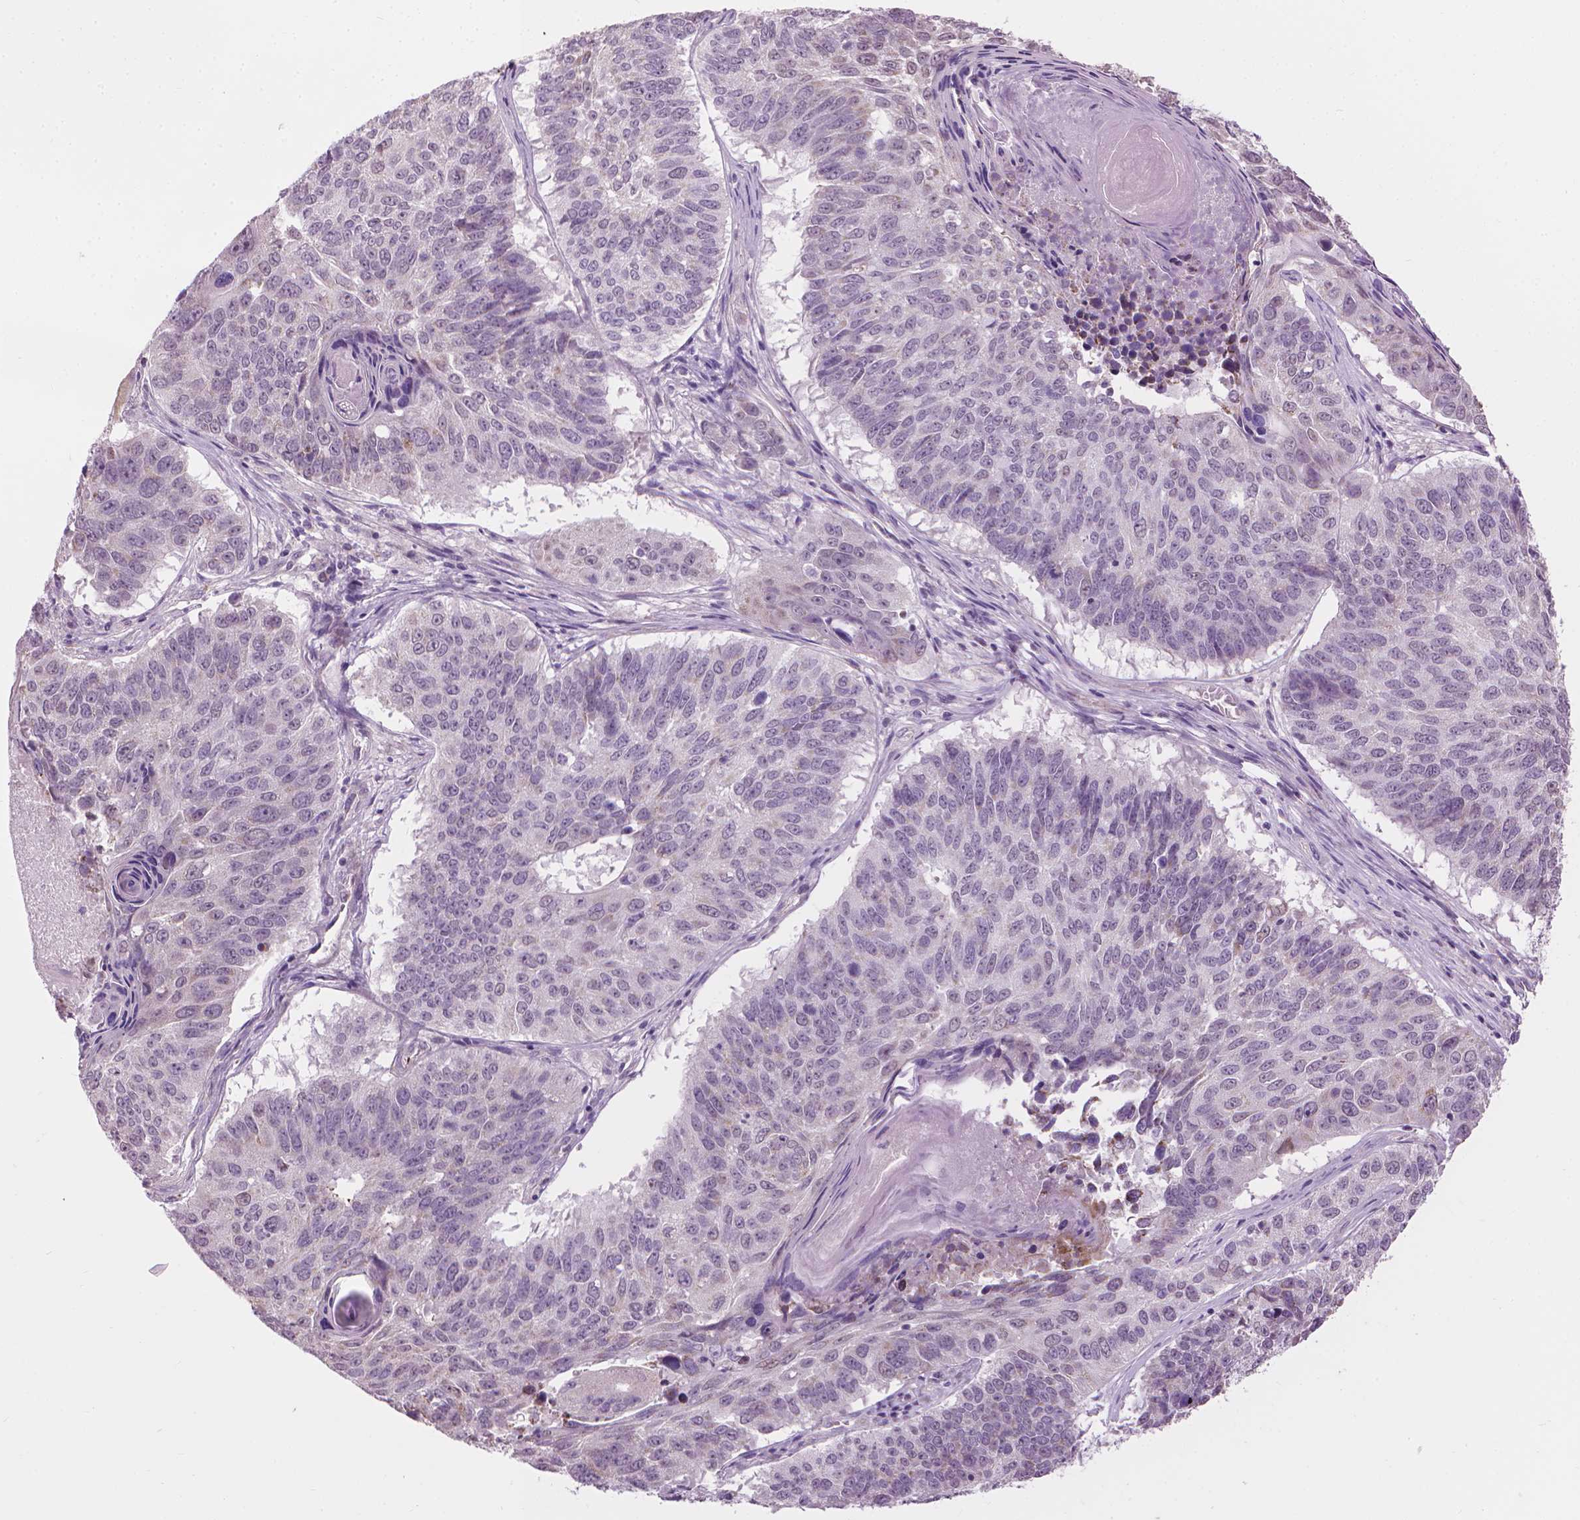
{"staining": {"intensity": "negative", "quantity": "none", "location": "none"}, "tissue": "lung cancer", "cell_type": "Tumor cells", "image_type": "cancer", "snomed": [{"axis": "morphology", "description": "Squamous cell carcinoma, NOS"}, {"axis": "topography", "description": "Lung"}], "caption": "Human squamous cell carcinoma (lung) stained for a protein using IHC demonstrates no expression in tumor cells.", "gene": "CFAP126", "patient": {"sex": "male", "age": 73}}